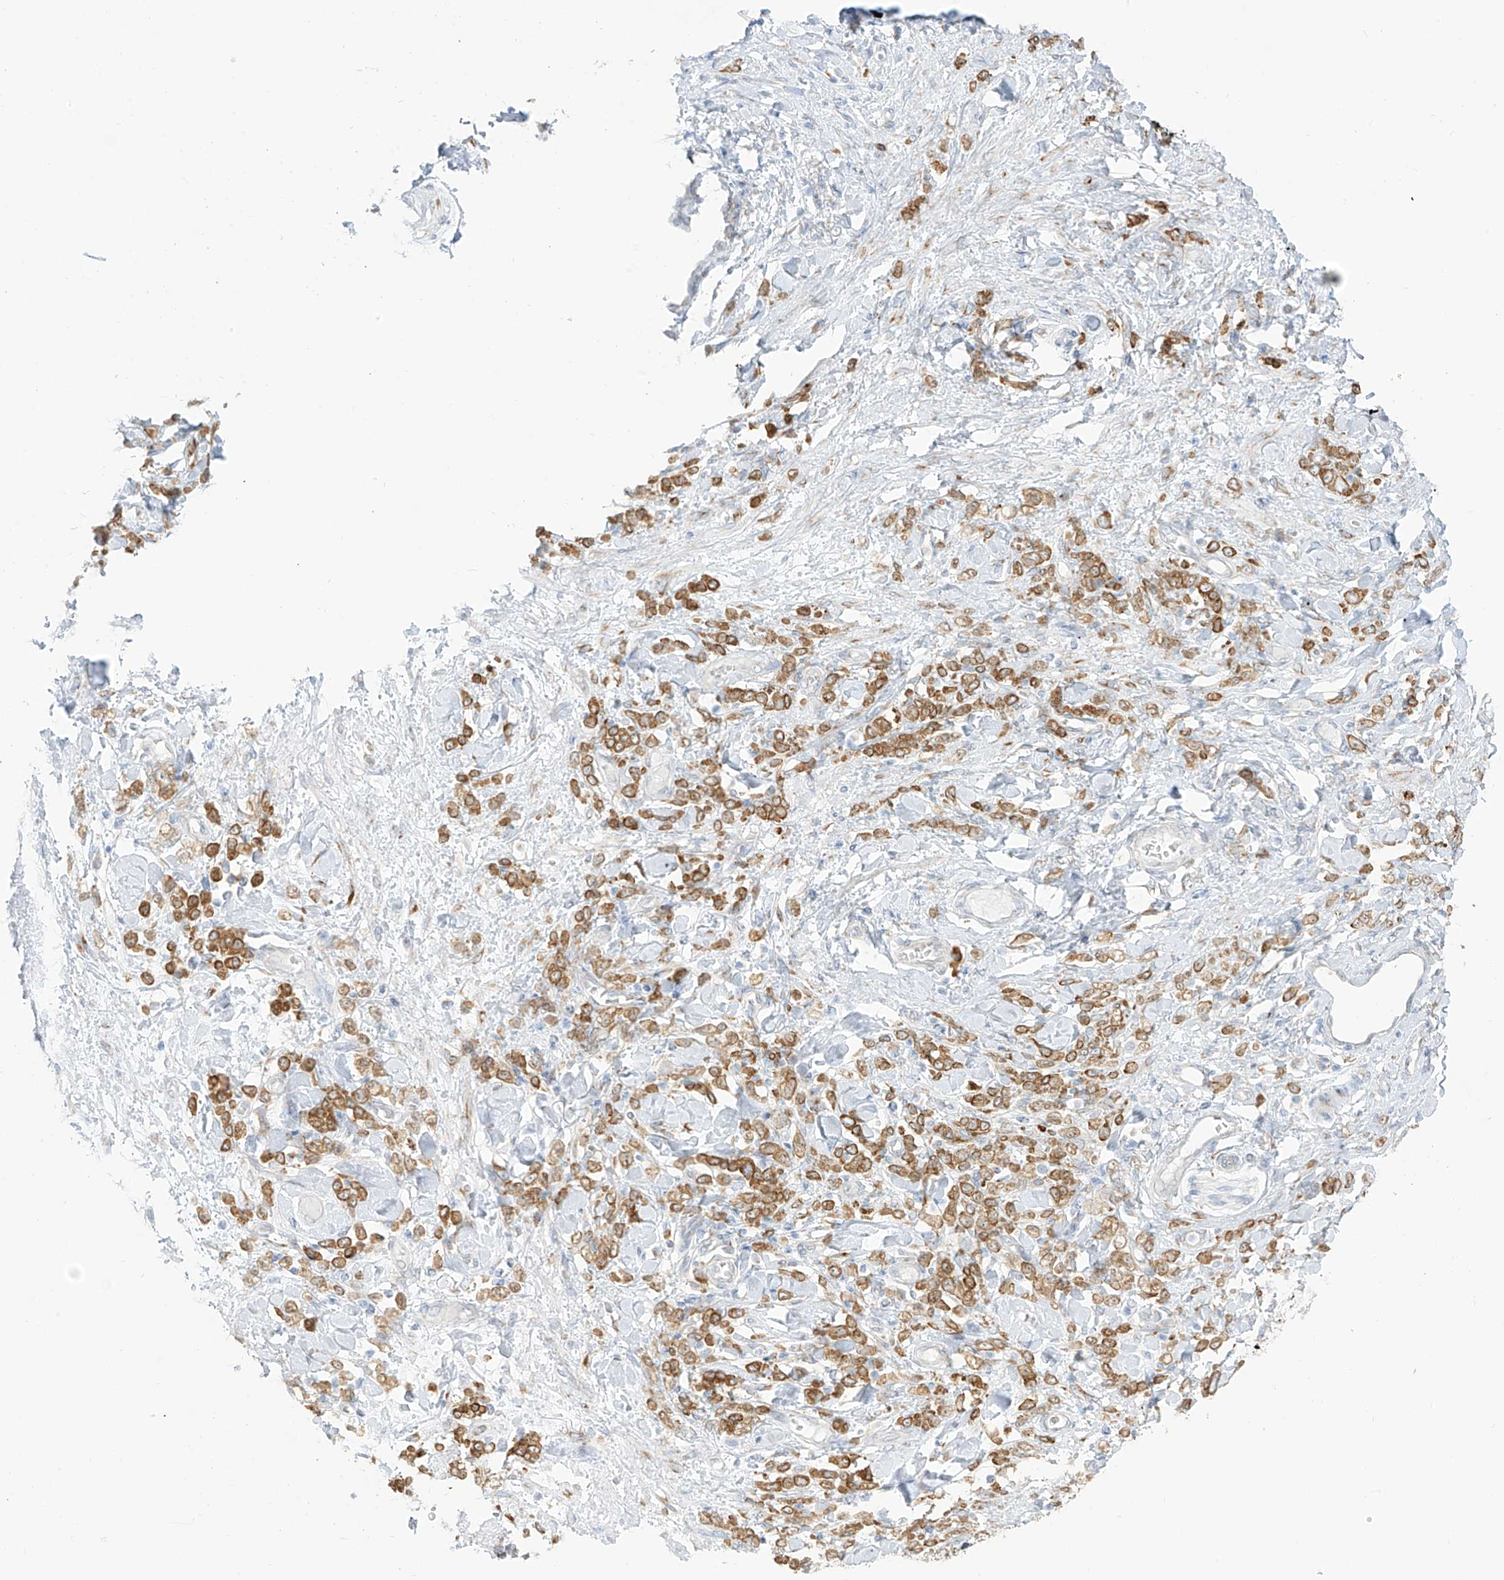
{"staining": {"intensity": "moderate", "quantity": ">75%", "location": "cytoplasmic/membranous"}, "tissue": "stomach cancer", "cell_type": "Tumor cells", "image_type": "cancer", "snomed": [{"axis": "morphology", "description": "Normal tissue, NOS"}, {"axis": "morphology", "description": "Adenocarcinoma, NOS"}, {"axis": "topography", "description": "Stomach"}], "caption": "Stomach adenocarcinoma tissue displays moderate cytoplasmic/membranous expression in about >75% of tumor cells, visualized by immunohistochemistry.", "gene": "LRRC59", "patient": {"sex": "male", "age": 82}}